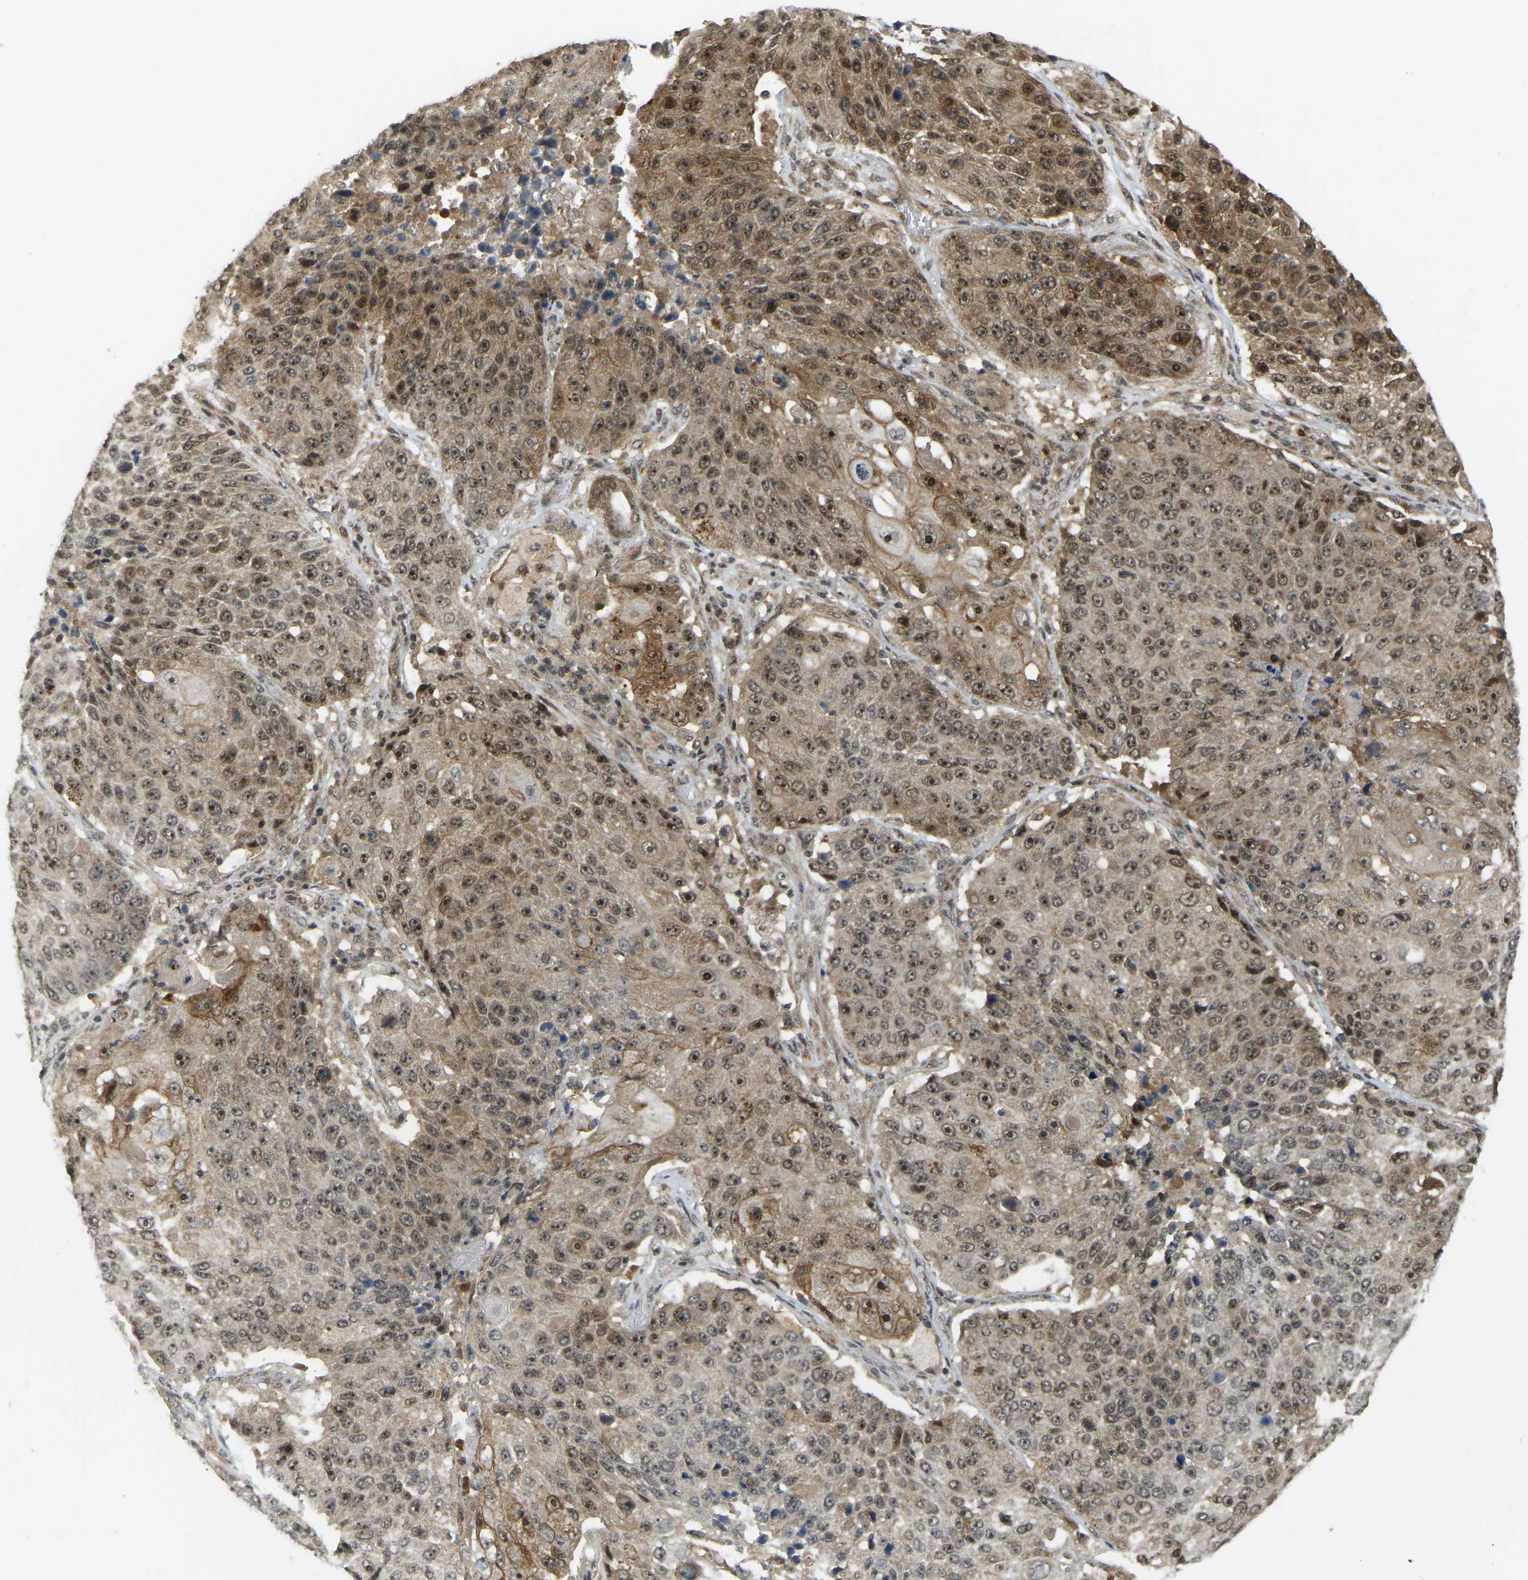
{"staining": {"intensity": "moderate", "quantity": ">75%", "location": "nuclear"}, "tissue": "lung cancer", "cell_type": "Tumor cells", "image_type": "cancer", "snomed": [{"axis": "morphology", "description": "Squamous cell carcinoma, NOS"}, {"axis": "topography", "description": "Lung"}], "caption": "The histopathology image exhibits staining of squamous cell carcinoma (lung), revealing moderate nuclear protein staining (brown color) within tumor cells.", "gene": "BRF2", "patient": {"sex": "male", "age": 61}}